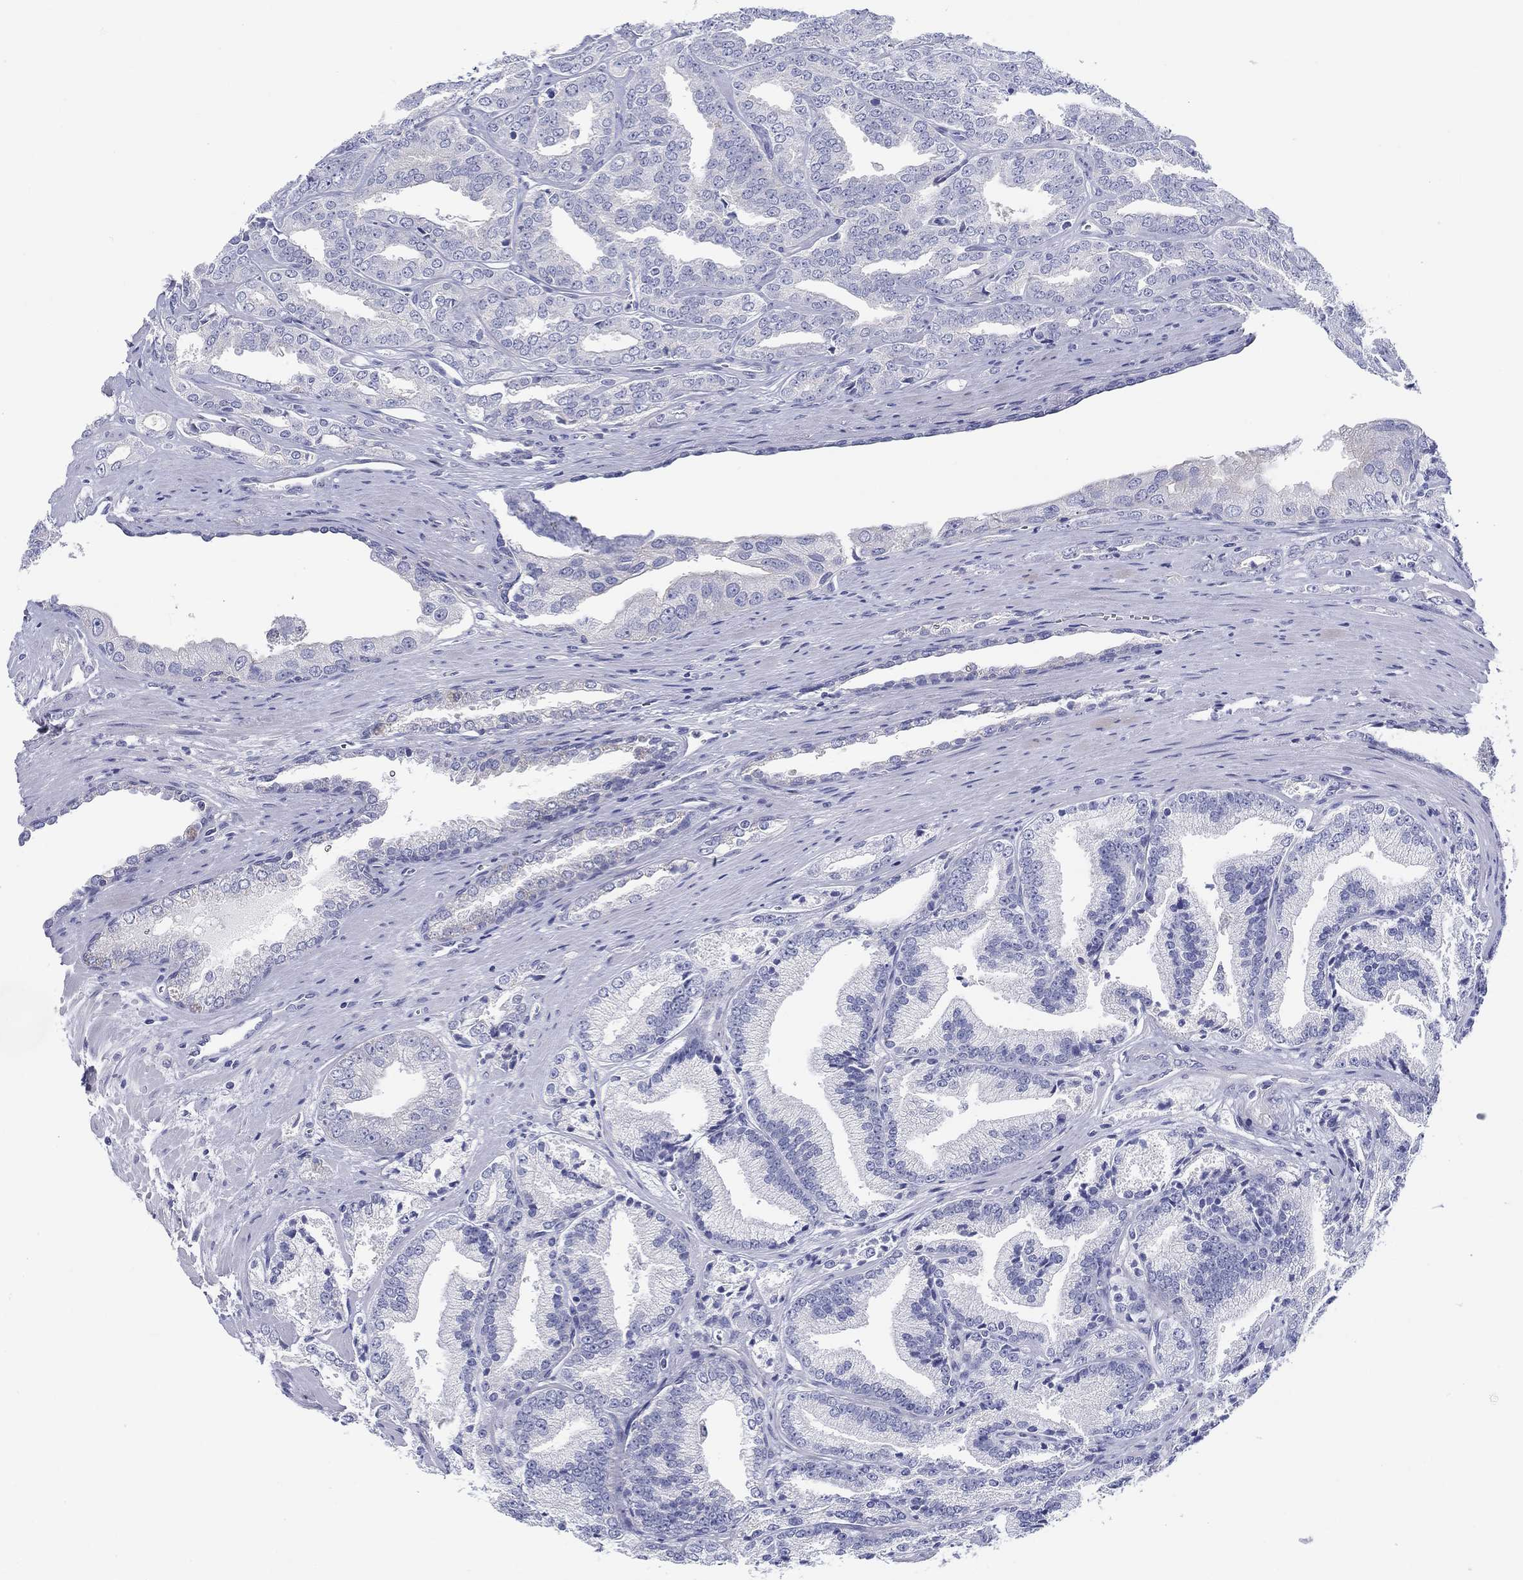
{"staining": {"intensity": "negative", "quantity": "none", "location": "none"}, "tissue": "prostate cancer", "cell_type": "Tumor cells", "image_type": "cancer", "snomed": [{"axis": "morphology", "description": "Adenocarcinoma, NOS"}, {"axis": "morphology", "description": "Adenocarcinoma, High grade"}, {"axis": "topography", "description": "Prostate"}], "caption": "There is no significant expression in tumor cells of prostate cancer. (DAB (3,3'-diaminobenzidine) IHC, high magnification).", "gene": "HAPLN4", "patient": {"sex": "male", "age": 70}}